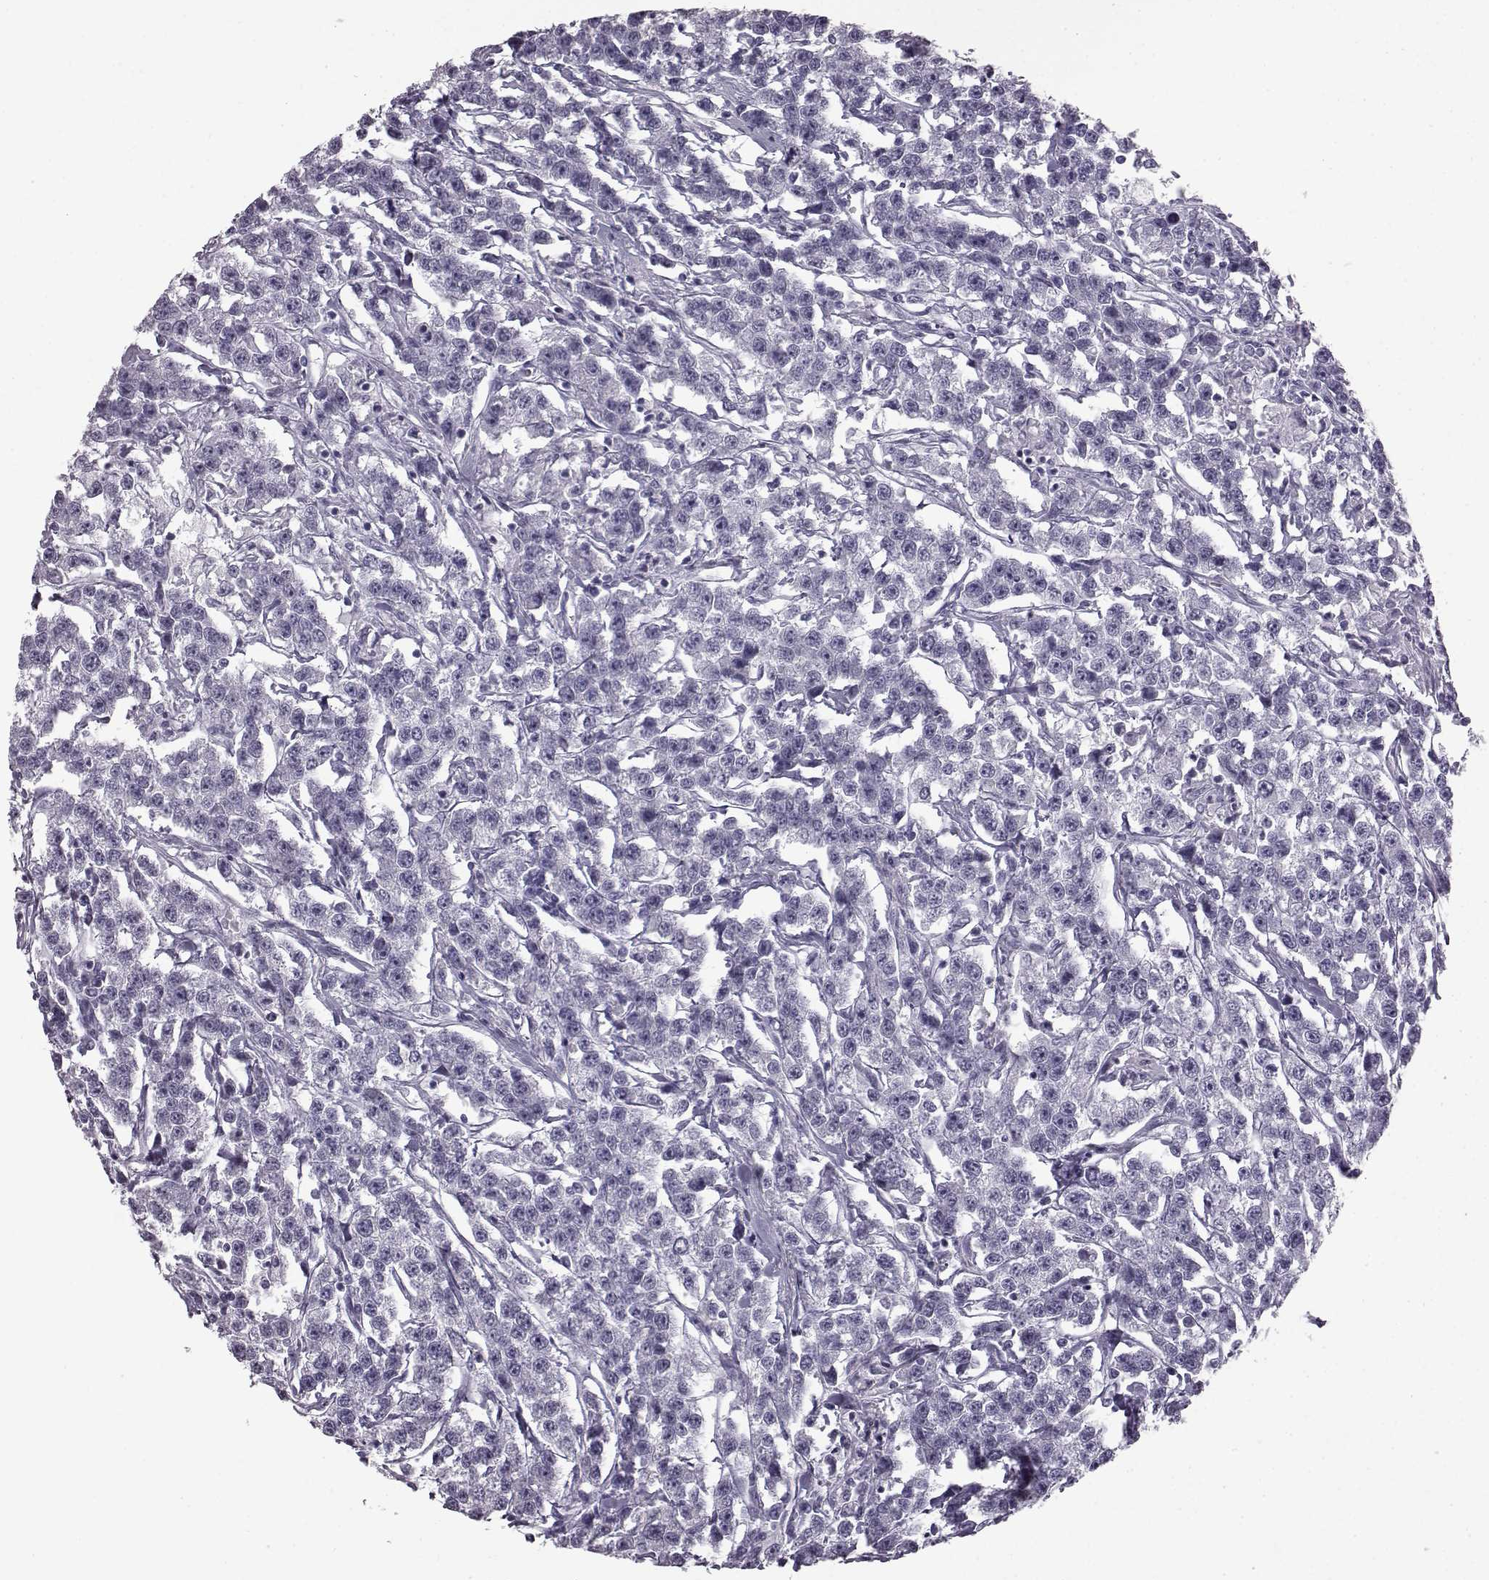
{"staining": {"intensity": "negative", "quantity": "none", "location": "none"}, "tissue": "testis cancer", "cell_type": "Tumor cells", "image_type": "cancer", "snomed": [{"axis": "morphology", "description": "Seminoma, NOS"}, {"axis": "topography", "description": "Testis"}], "caption": "Tumor cells are negative for brown protein staining in testis cancer. Brightfield microscopy of immunohistochemistry (IHC) stained with DAB (brown) and hematoxylin (blue), captured at high magnification.", "gene": "AIPL1", "patient": {"sex": "male", "age": 59}}